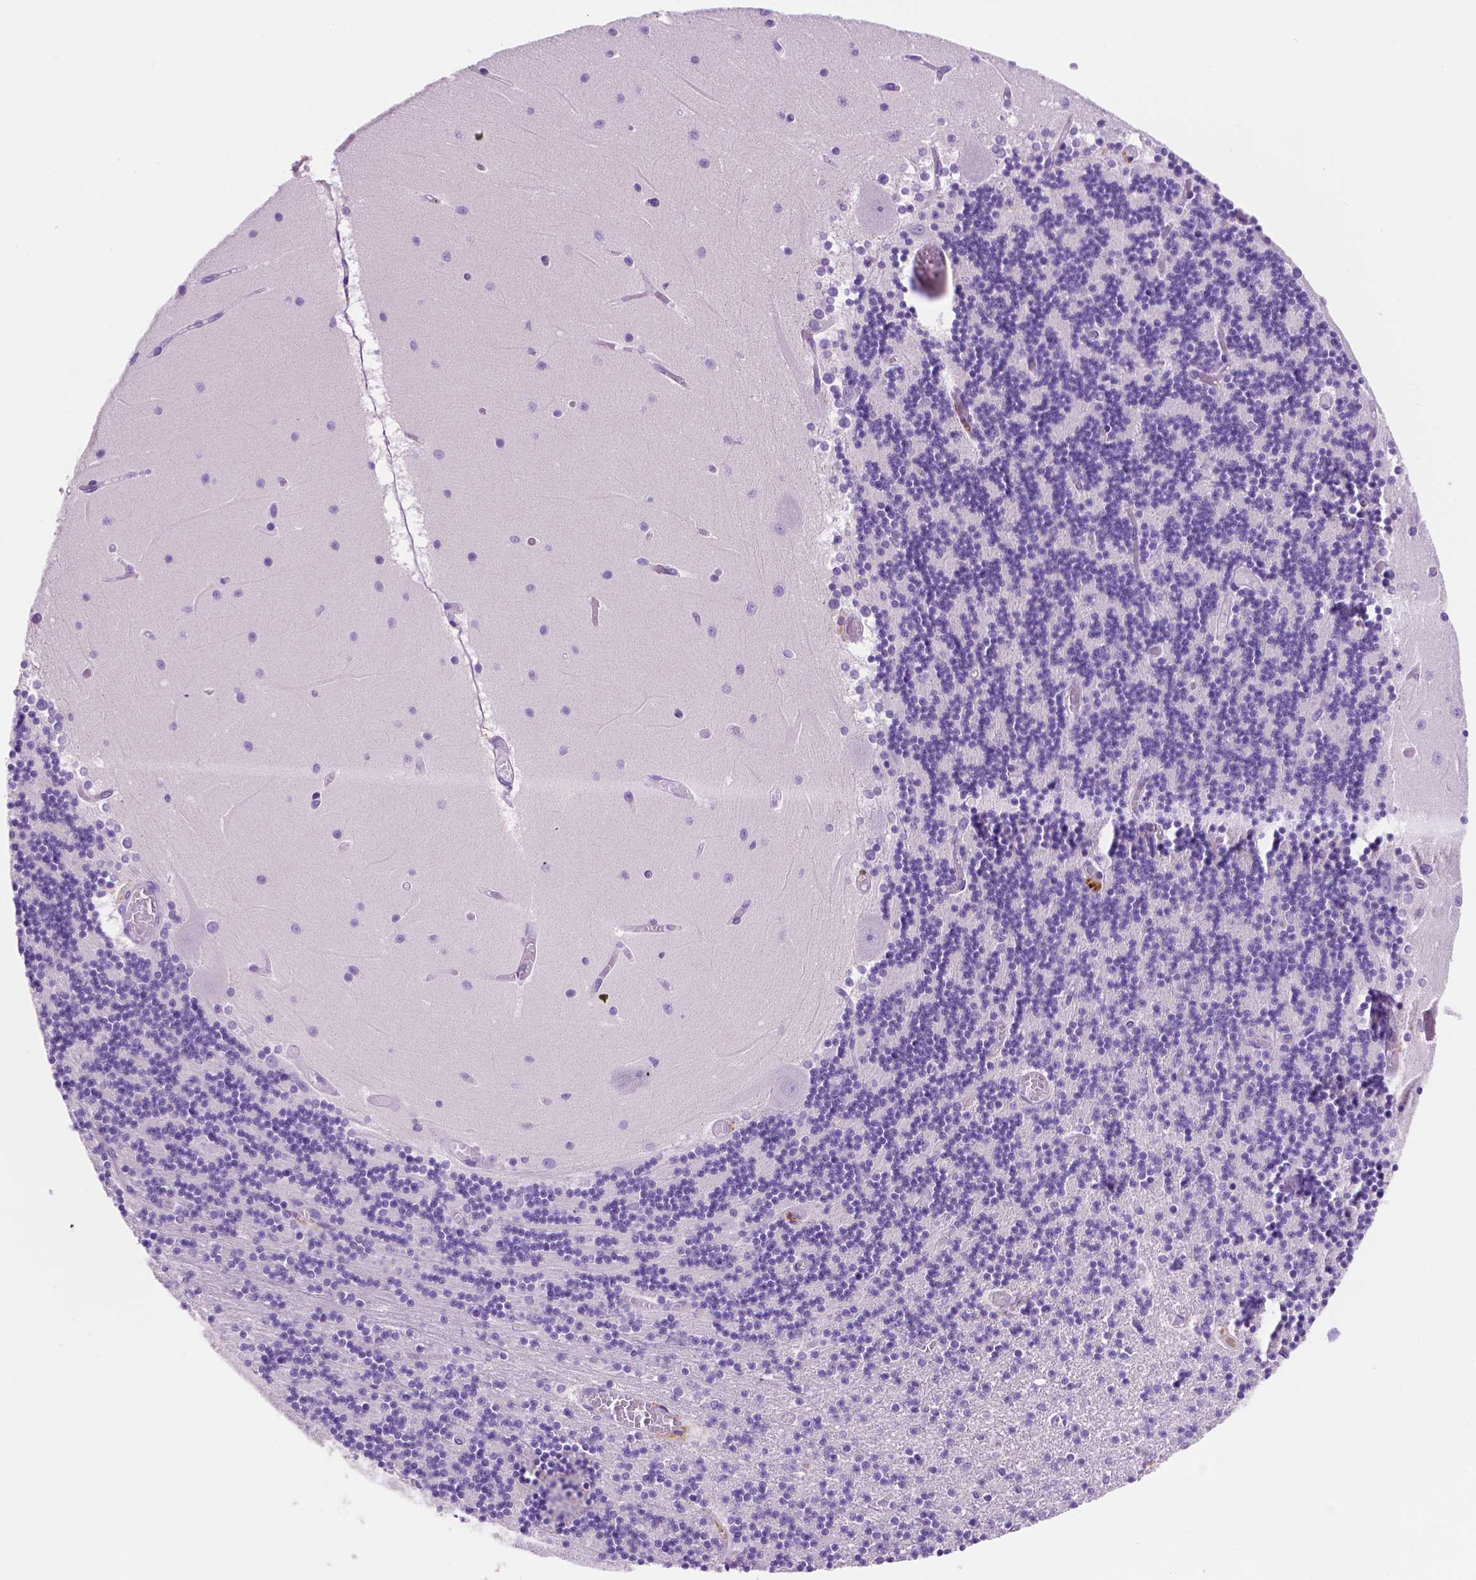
{"staining": {"intensity": "negative", "quantity": "none", "location": "none"}, "tissue": "cerebellum", "cell_type": "Cells in granular layer", "image_type": "normal", "snomed": [{"axis": "morphology", "description": "Normal tissue, NOS"}, {"axis": "topography", "description": "Cerebellum"}], "caption": "This is an immunohistochemistry histopathology image of normal human cerebellum. There is no expression in cells in granular layer.", "gene": "FOXB2", "patient": {"sex": "female", "age": 28}}